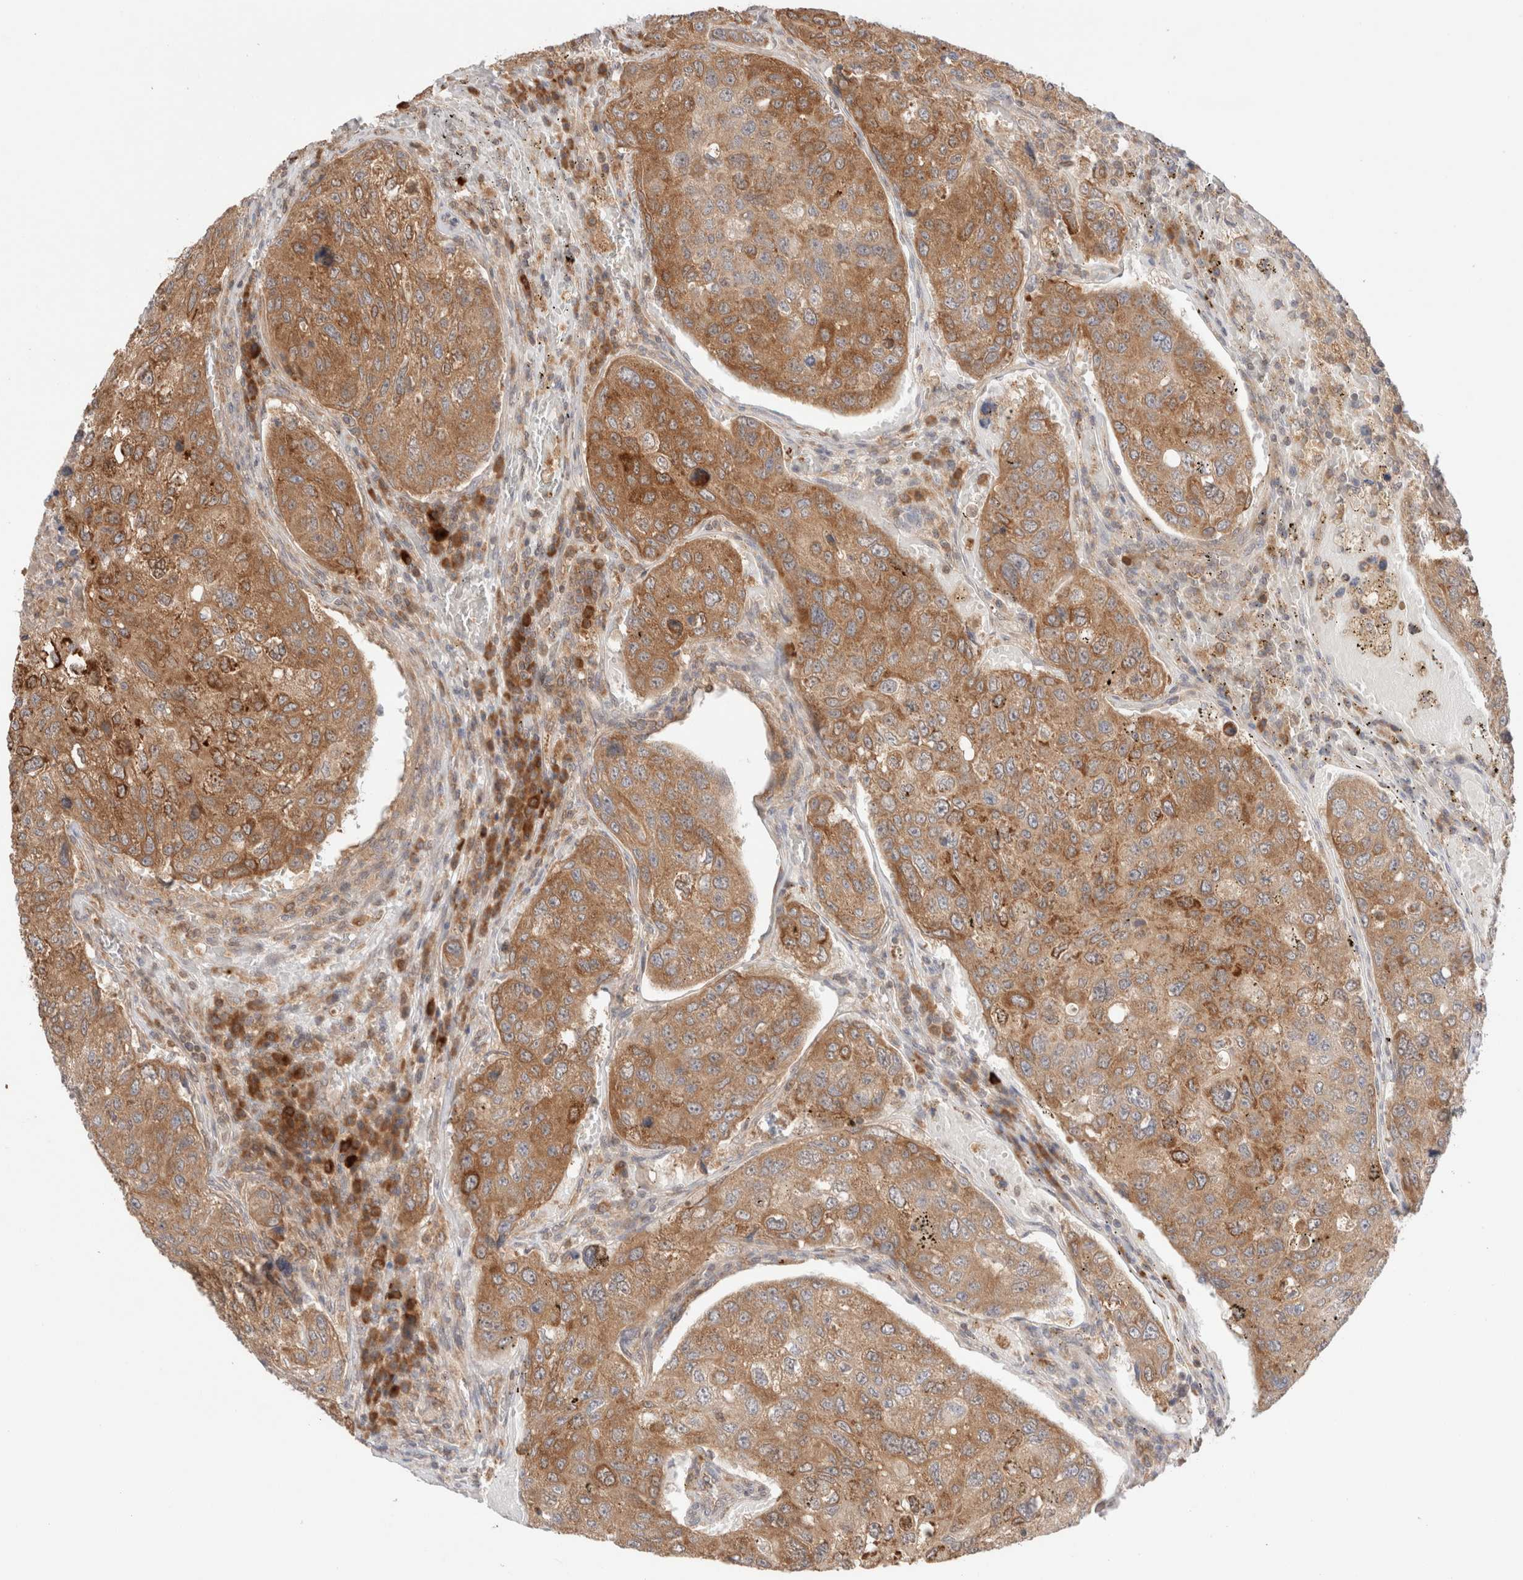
{"staining": {"intensity": "moderate", "quantity": ">75%", "location": "cytoplasmic/membranous"}, "tissue": "urothelial cancer", "cell_type": "Tumor cells", "image_type": "cancer", "snomed": [{"axis": "morphology", "description": "Urothelial carcinoma, High grade"}, {"axis": "topography", "description": "Lymph node"}, {"axis": "topography", "description": "Urinary bladder"}], "caption": "A brown stain highlights moderate cytoplasmic/membranous expression of a protein in human urothelial cancer tumor cells.", "gene": "XKR4", "patient": {"sex": "male", "age": 51}}